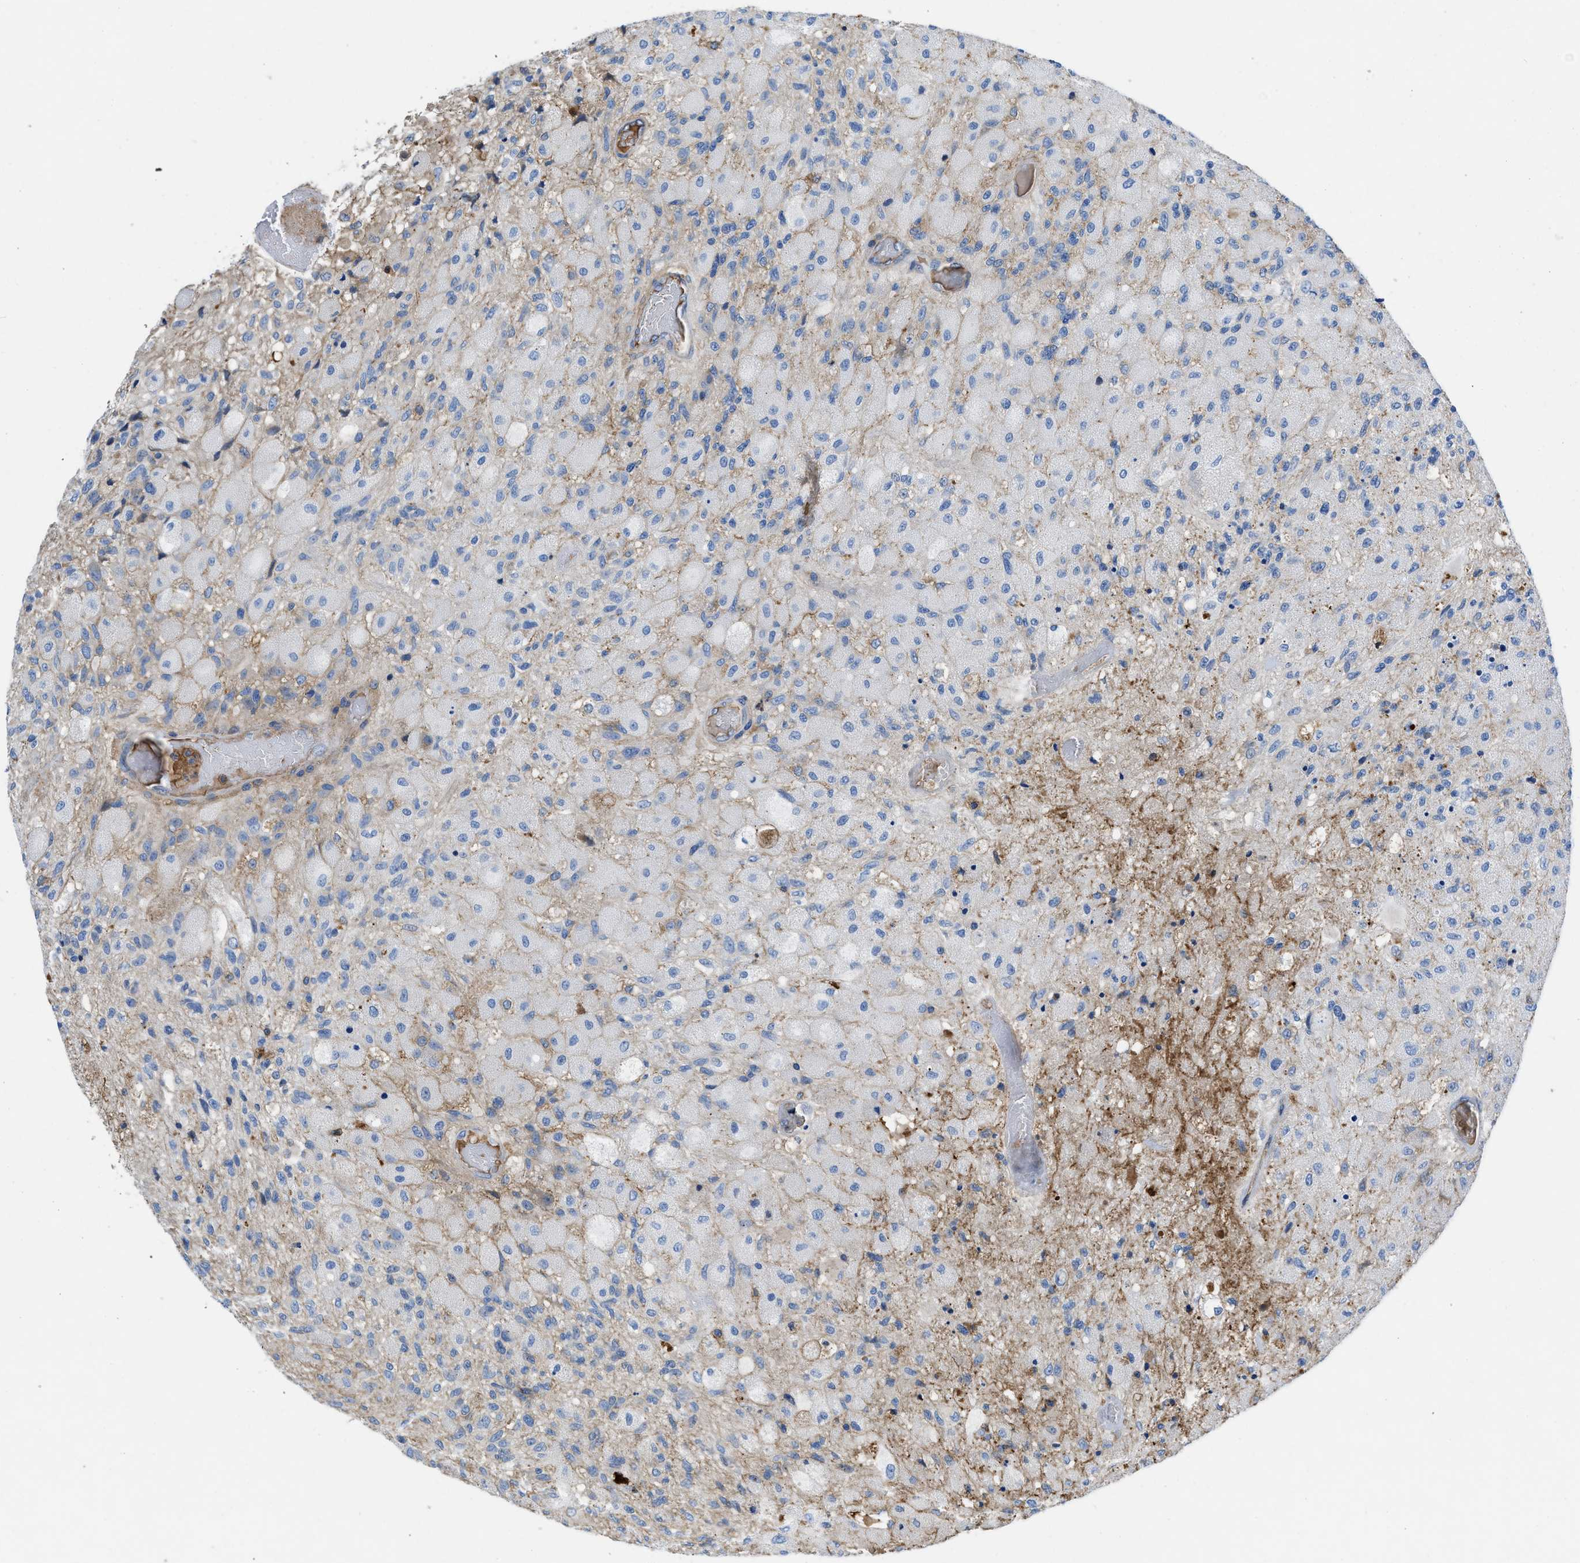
{"staining": {"intensity": "negative", "quantity": "none", "location": "none"}, "tissue": "glioma", "cell_type": "Tumor cells", "image_type": "cancer", "snomed": [{"axis": "morphology", "description": "Normal tissue, NOS"}, {"axis": "morphology", "description": "Glioma, malignant, High grade"}, {"axis": "topography", "description": "Cerebral cortex"}], "caption": "An IHC histopathology image of malignant glioma (high-grade) is shown. There is no staining in tumor cells of malignant glioma (high-grade). (Immunohistochemistry, brightfield microscopy, high magnification).", "gene": "ATP6V0D1", "patient": {"sex": "male", "age": 77}}